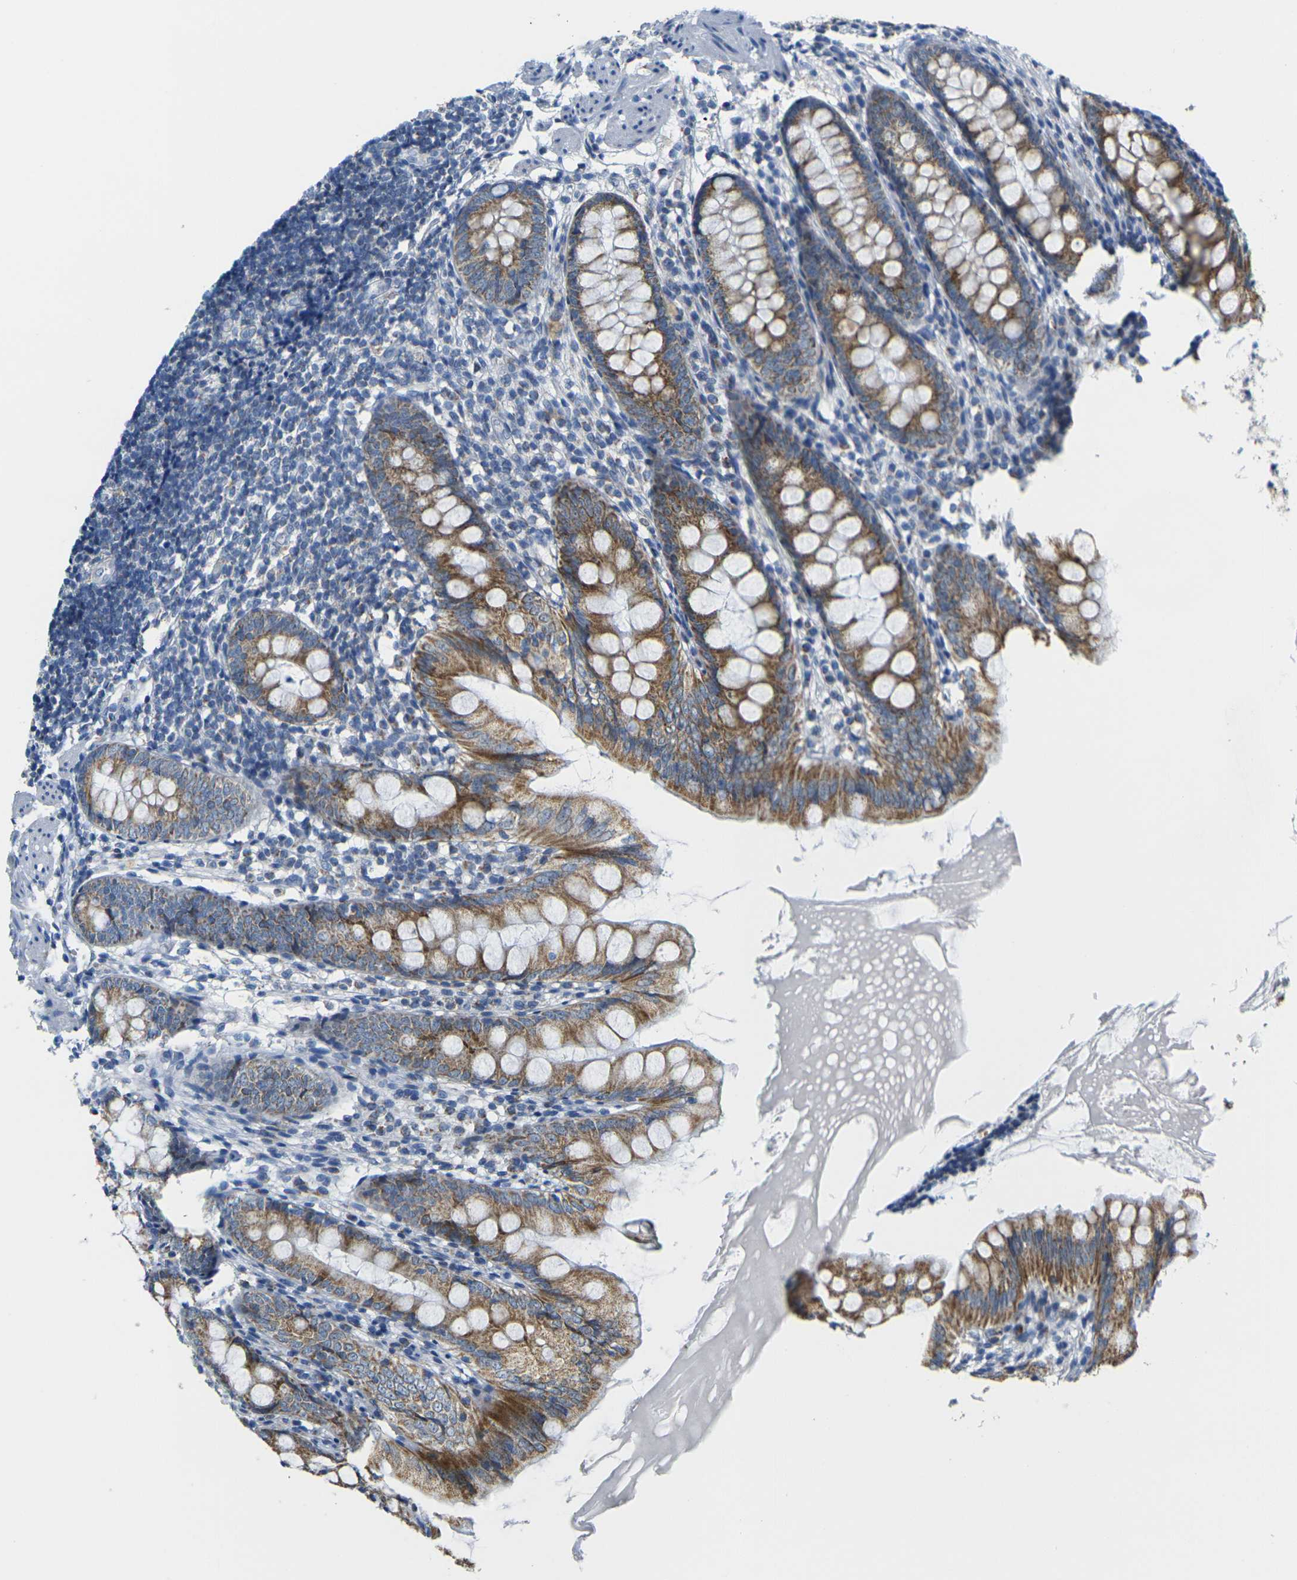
{"staining": {"intensity": "moderate", "quantity": ">75%", "location": "cytoplasmic/membranous"}, "tissue": "appendix", "cell_type": "Glandular cells", "image_type": "normal", "snomed": [{"axis": "morphology", "description": "Normal tissue, NOS"}, {"axis": "topography", "description": "Appendix"}], "caption": "A micrograph showing moderate cytoplasmic/membranous expression in approximately >75% of glandular cells in benign appendix, as visualized by brown immunohistochemical staining.", "gene": "TMEM204", "patient": {"sex": "female", "age": 77}}